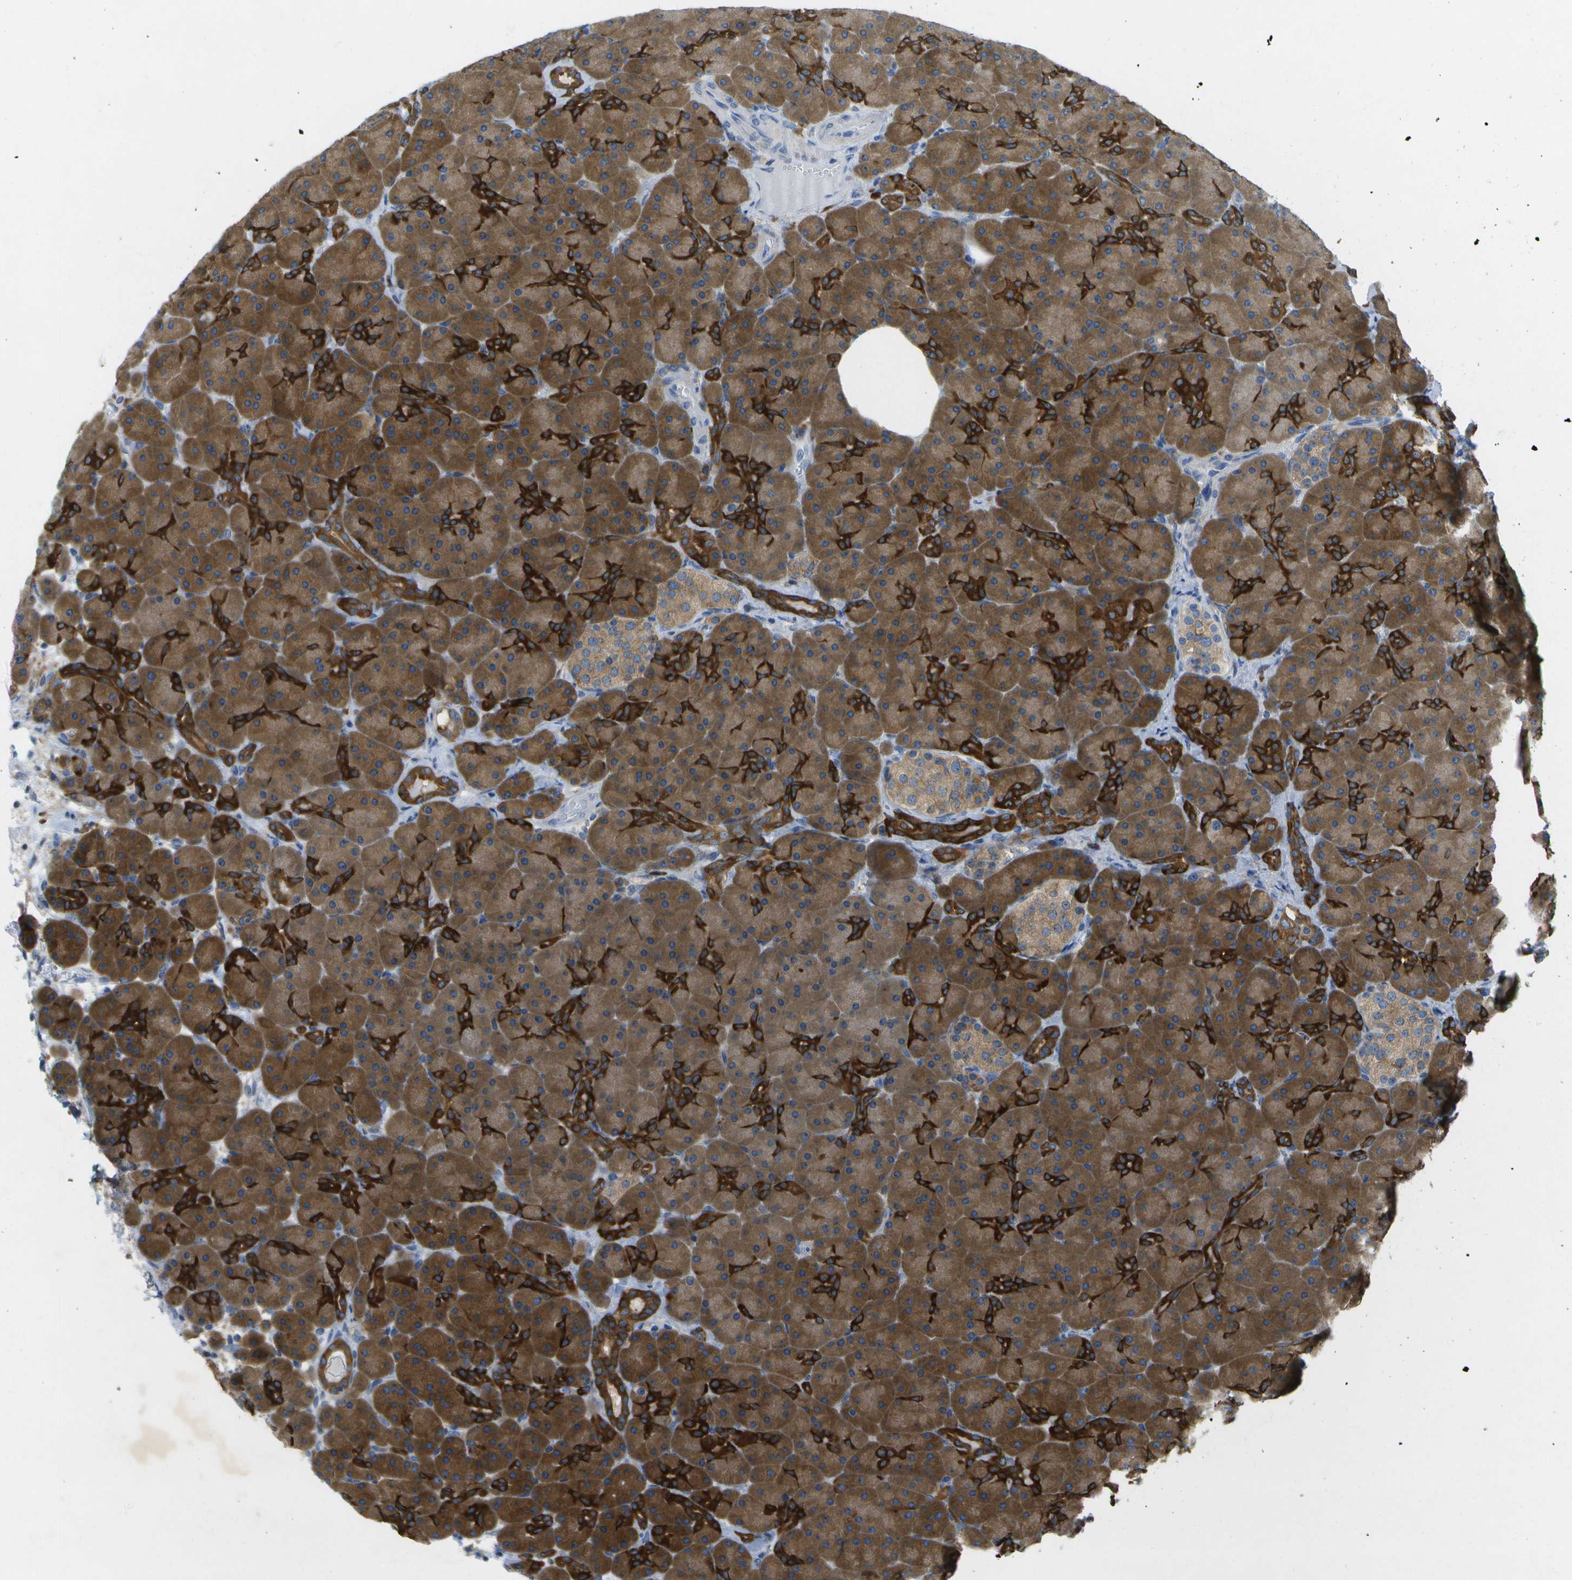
{"staining": {"intensity": "strong", "quantity": ">75%", "location": "cytoplasmic/membranous"}, "tissue": "pancreas", "cell_type": "Exocrine glandular cells", "image_type": "normal", "snomed": [{"axis": "morphology", "description": "Normal tissue, NOS"}, {"axis": "topography", "description": "Pancreas"}], "caption": "The photomicrograph shows immunohistochemical staining of normal pancreas. There is strong cytoplasmic/membranous positivity is identified in about >75% of exocrine glandular cells.", "gene": "WNK2", "patient": {"sex": "male", "age": 66}}